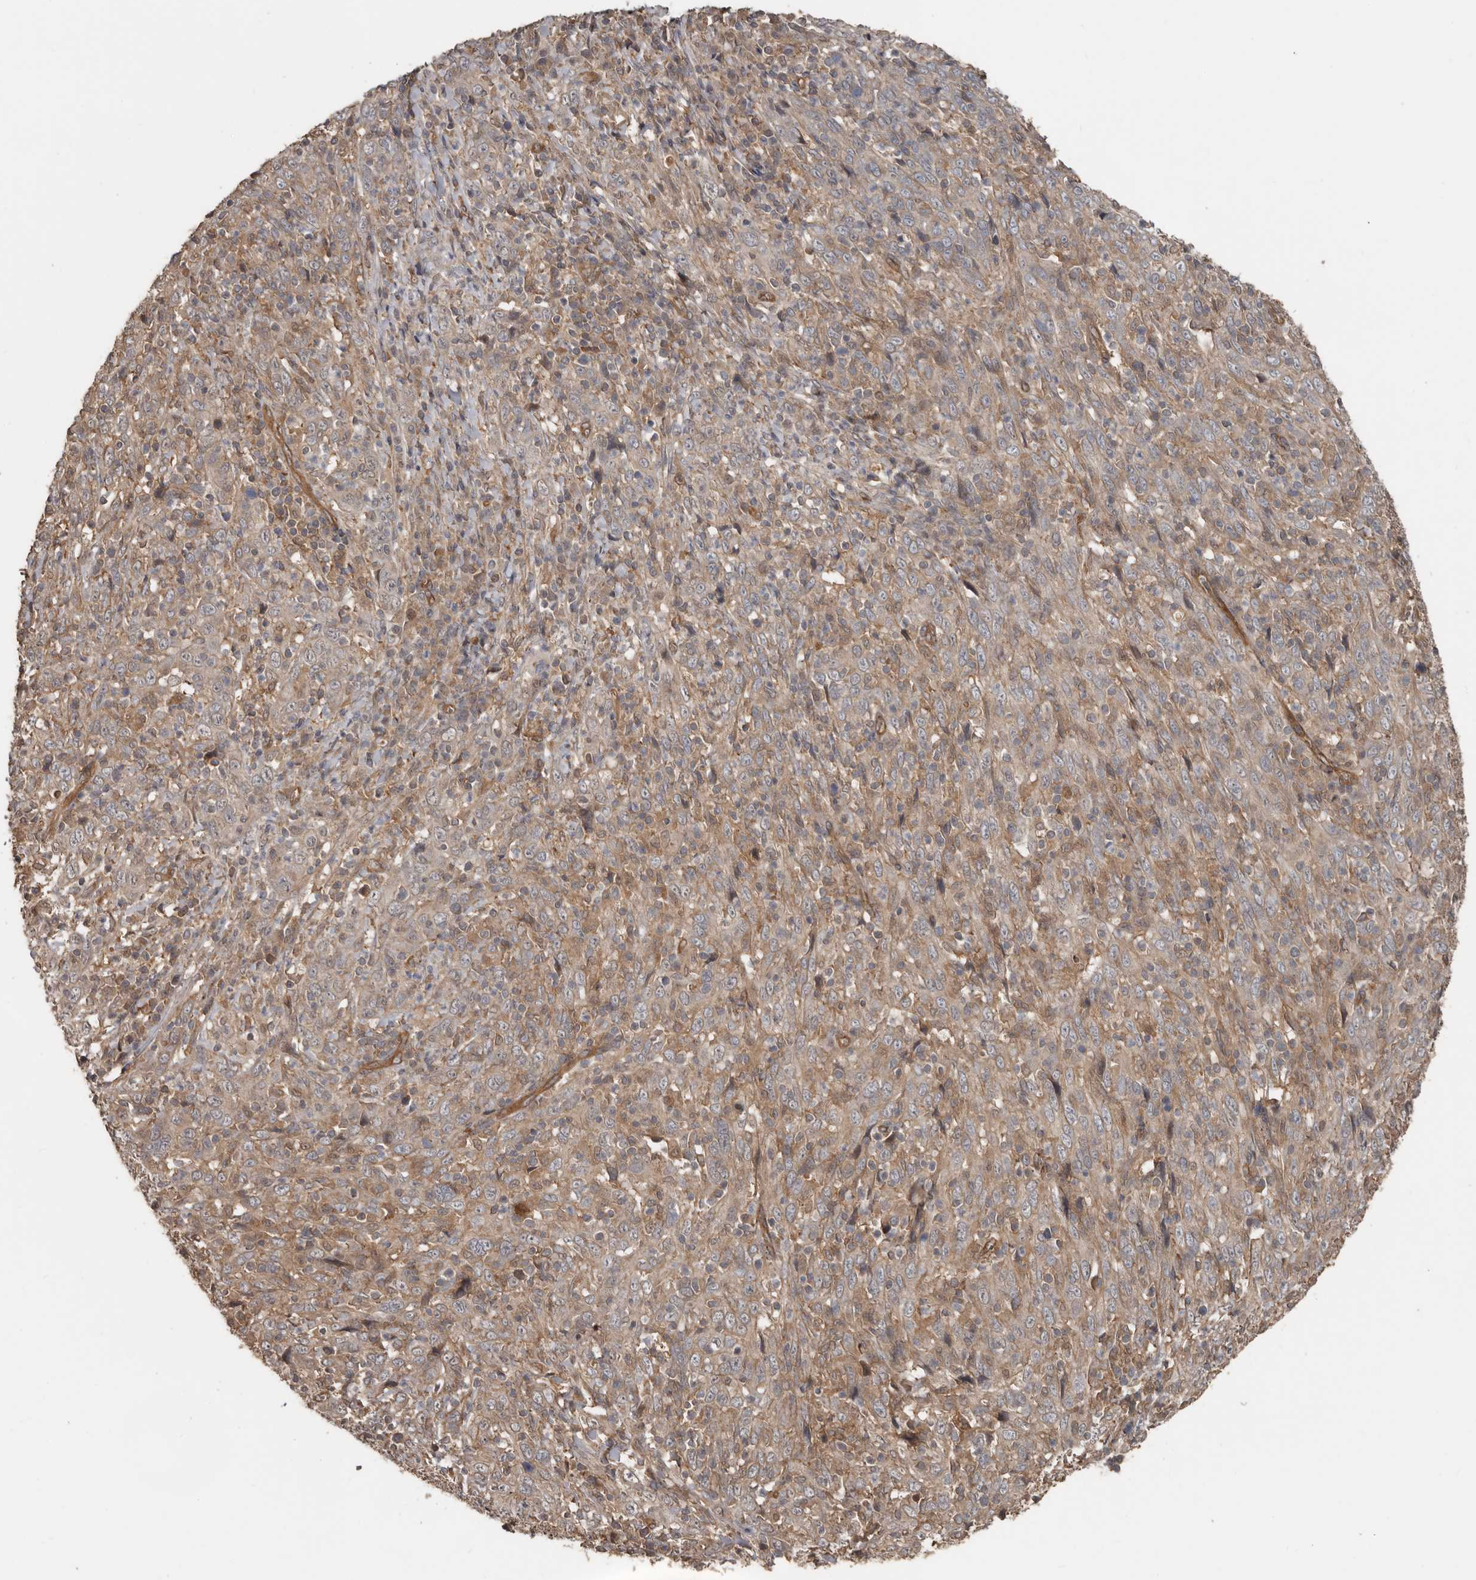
{"staining": {"intensity": "negative", "quantity": "none", "location": "none"}, "tissue": "cervical cancer", "cell_type": "Tumor cells", "image_type": "cancer", "snomed": [{"axis": "morphology", "description": "Squamous cell carcinoma, NOS"}, {"axis": "topography", "description": "Cervix"}], "caption": "DAB immunohistochemical staining of human cervical cancer (squamous cell carcinoma) exhibits no significant expression in tumor cells. (Stains: DAB immunohistochemistry with hematoxylin counter stain, Microscopy: brightfield microscopy at high magnification).", "gene": "EXOC3L1", "patient": {"sex": "female", "age": 46}}